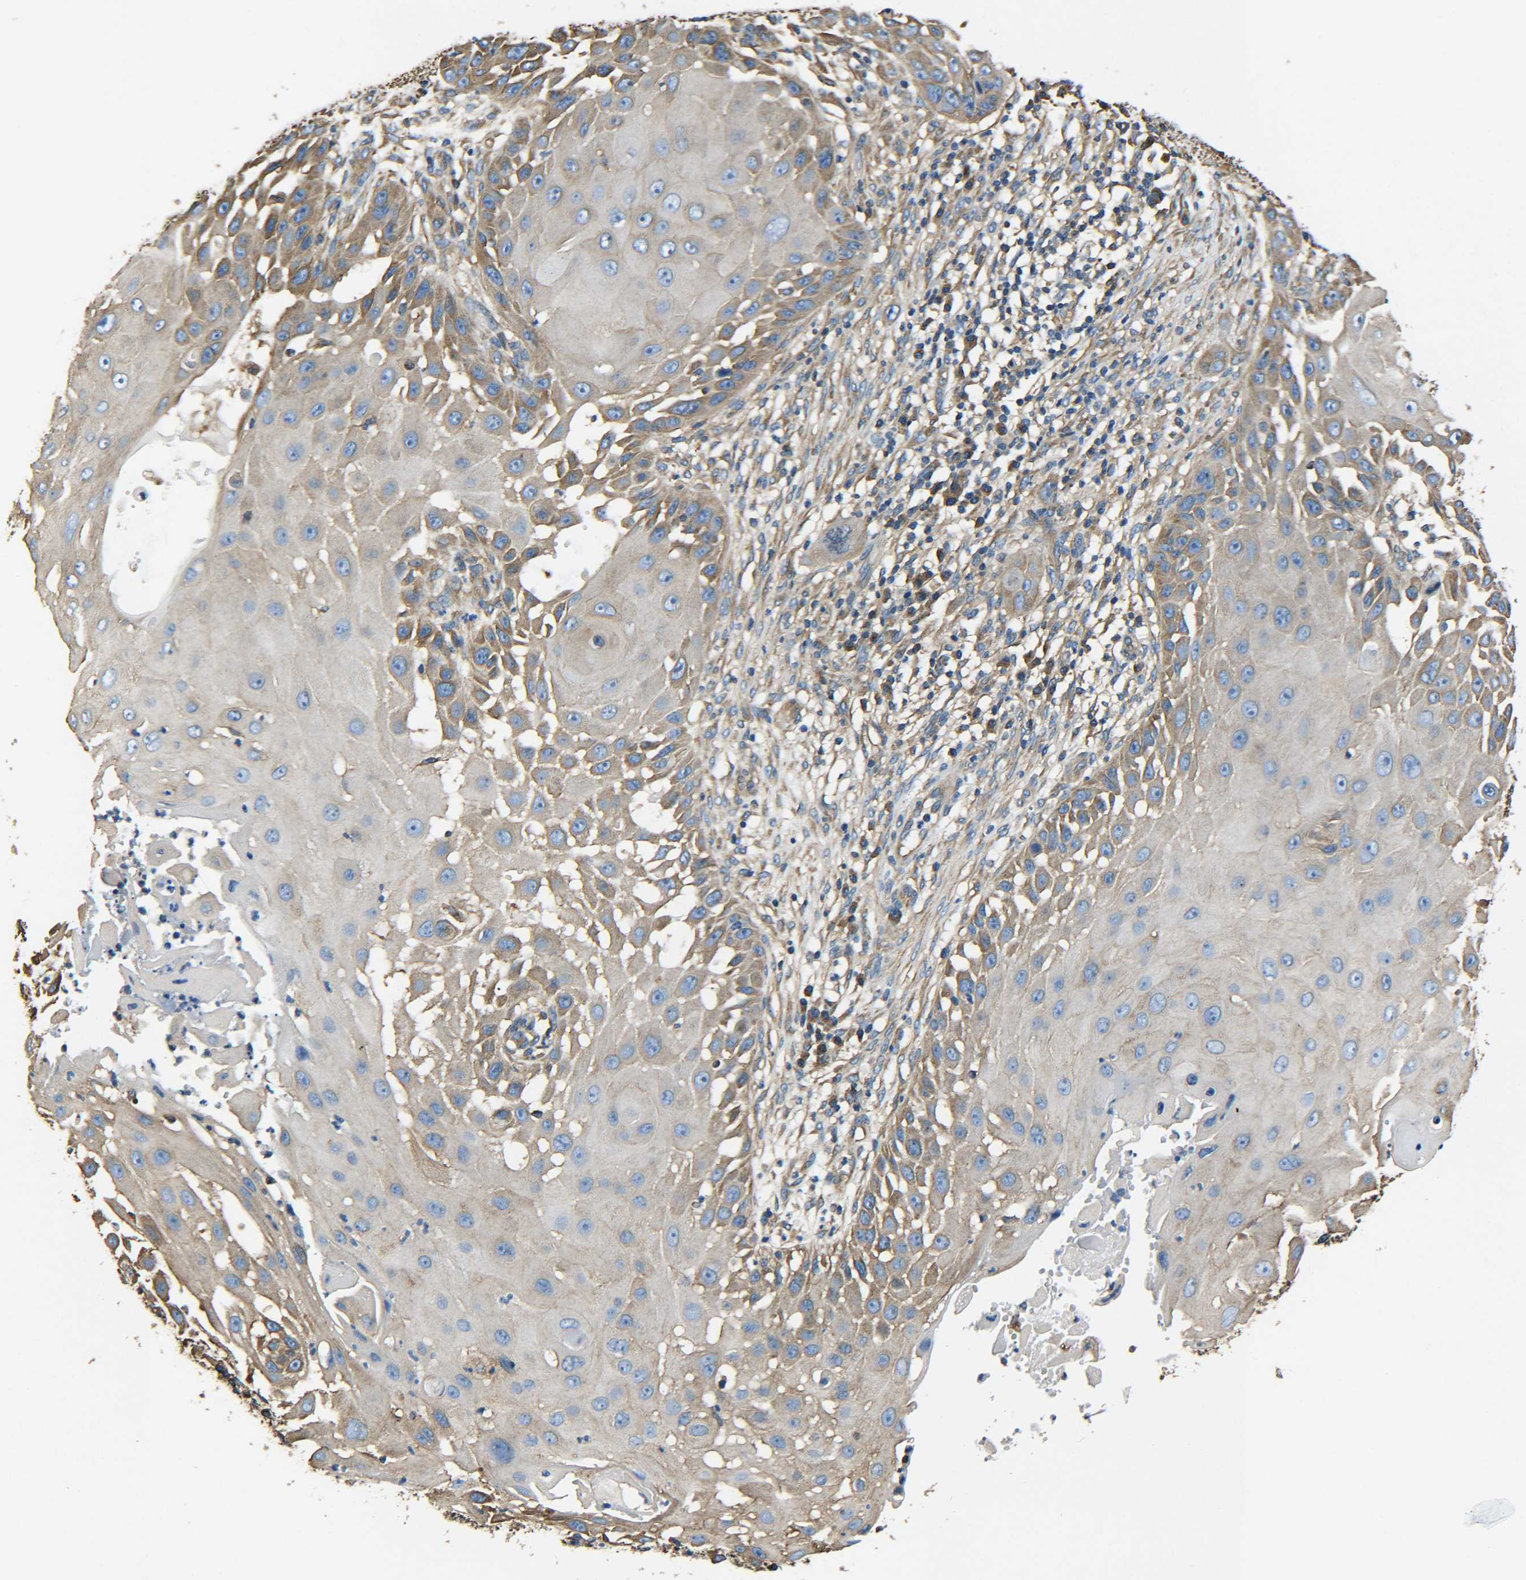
{"staining": {"intensity": "moderate", "quantity": ">75%", "location": "cytoplasmic/membranous"}, "tissue": "skin cancer", "cell_type": "Tumor cells", "image_type": "cancer", "snomed": [{"axis": "morphology", "description": "Squamous cell carcinoma, NOS"}, {"axis": "topography", "description": "Skin"}], "caption": "Immunohistochemical staining of squamous cell carcinoma (skin) demonstrates moderate cytoplasmic/membranous protein expression in about >75% of tumor cells.", "gene": "TUBB", "patient": {"sex": "female", "age": 44}}